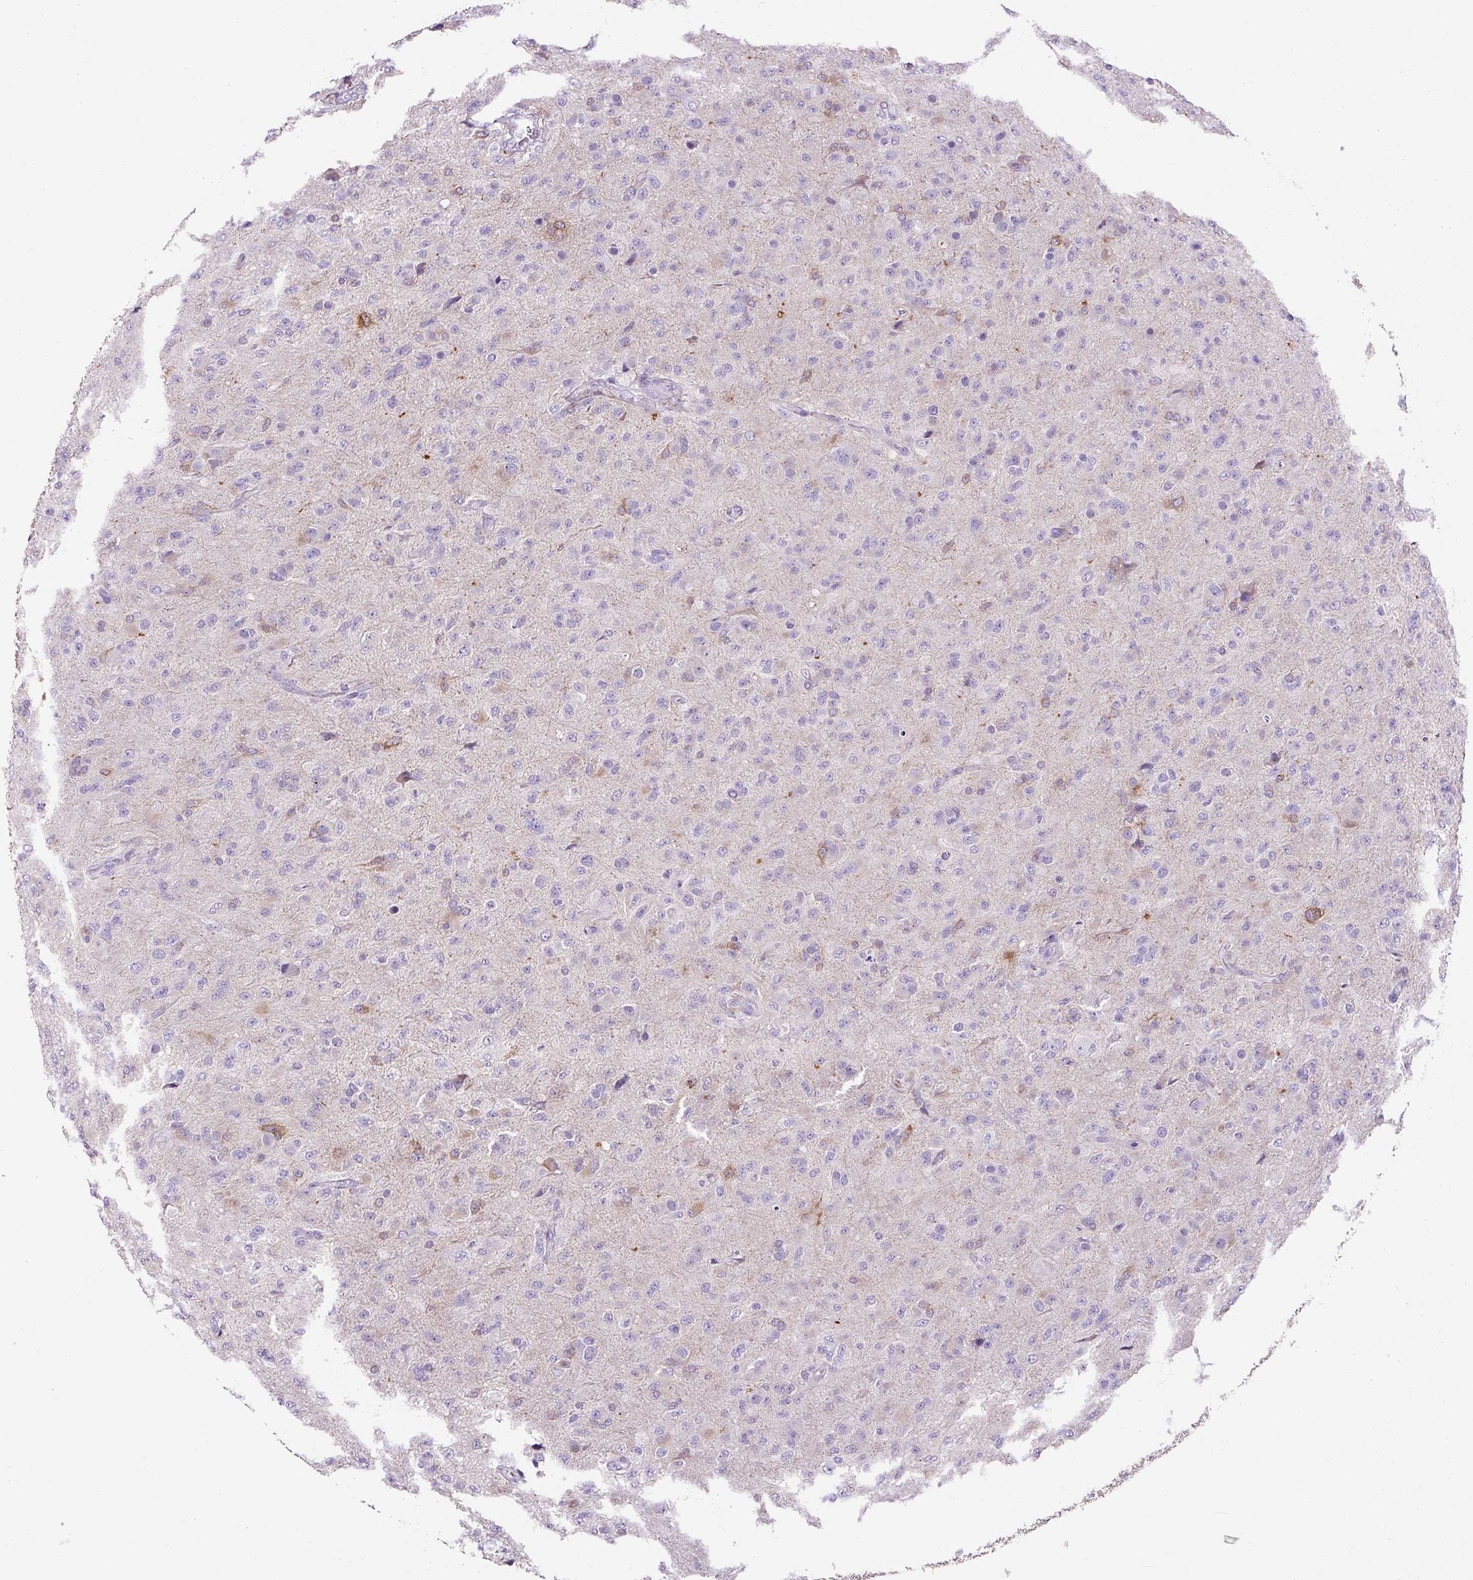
{"staining": {"intensity": "negative", "quantity": "none", "location": "none"}, "tissue": "glioma", "cell_type": "Tumor cells", "image_type": "cancer", "snomed": [{"axis": "morphology", "description": "Glioma, malignant, Low grade"}, {"axis": "topography", "description": "Brain"}], "caption": "Immunohistochemistry of human glioma exhibits no staining in tumor cells. (DAB (3,3'-diaminobenzidine) immunohistochemistry (IHC), high magnification).", "gene": "C2CD4C", "patient": {"sex": "male", "age": 65}}